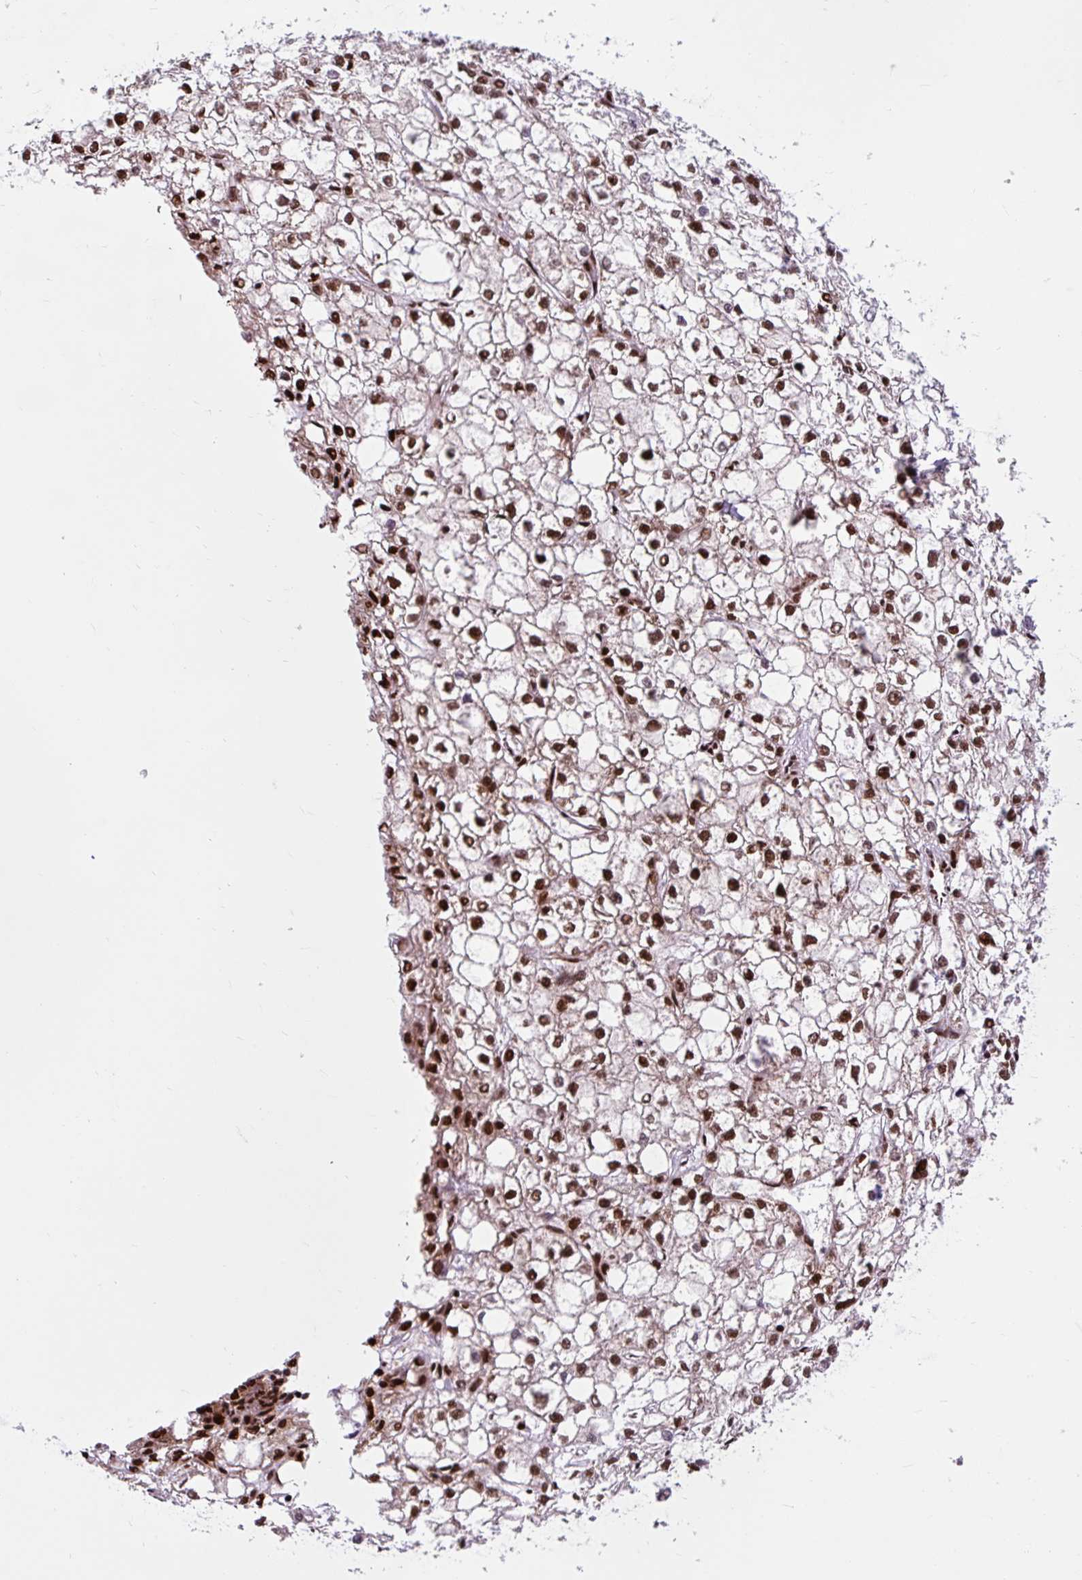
{"staining": {"intensity": "moderate", "quantity": ">75%", "location": "nuclear"}, "tissue": "liver cancer", "cell_type": "Tumor cells", "image_type": "cancer", "snomed": [{"axis": "morphology", "description": "Carcinoma, Hepatocellular, NOS"}, {"axis": "topography", "description": "Liver"}], "caption": "DAB (3,3'-diaminobenzidine) immunohistochemical staining of human liver cancer (hepatocellular carcinoma) displays moderate nuclear protein expression in approximately >75% of tumor cells. The staining was performed using DAB, with brown indicating positive protein expression. Nuclei are stained blue with hematoxylin.", "gene": "FUS", "patient": {"sex": "female", "age": 43}}